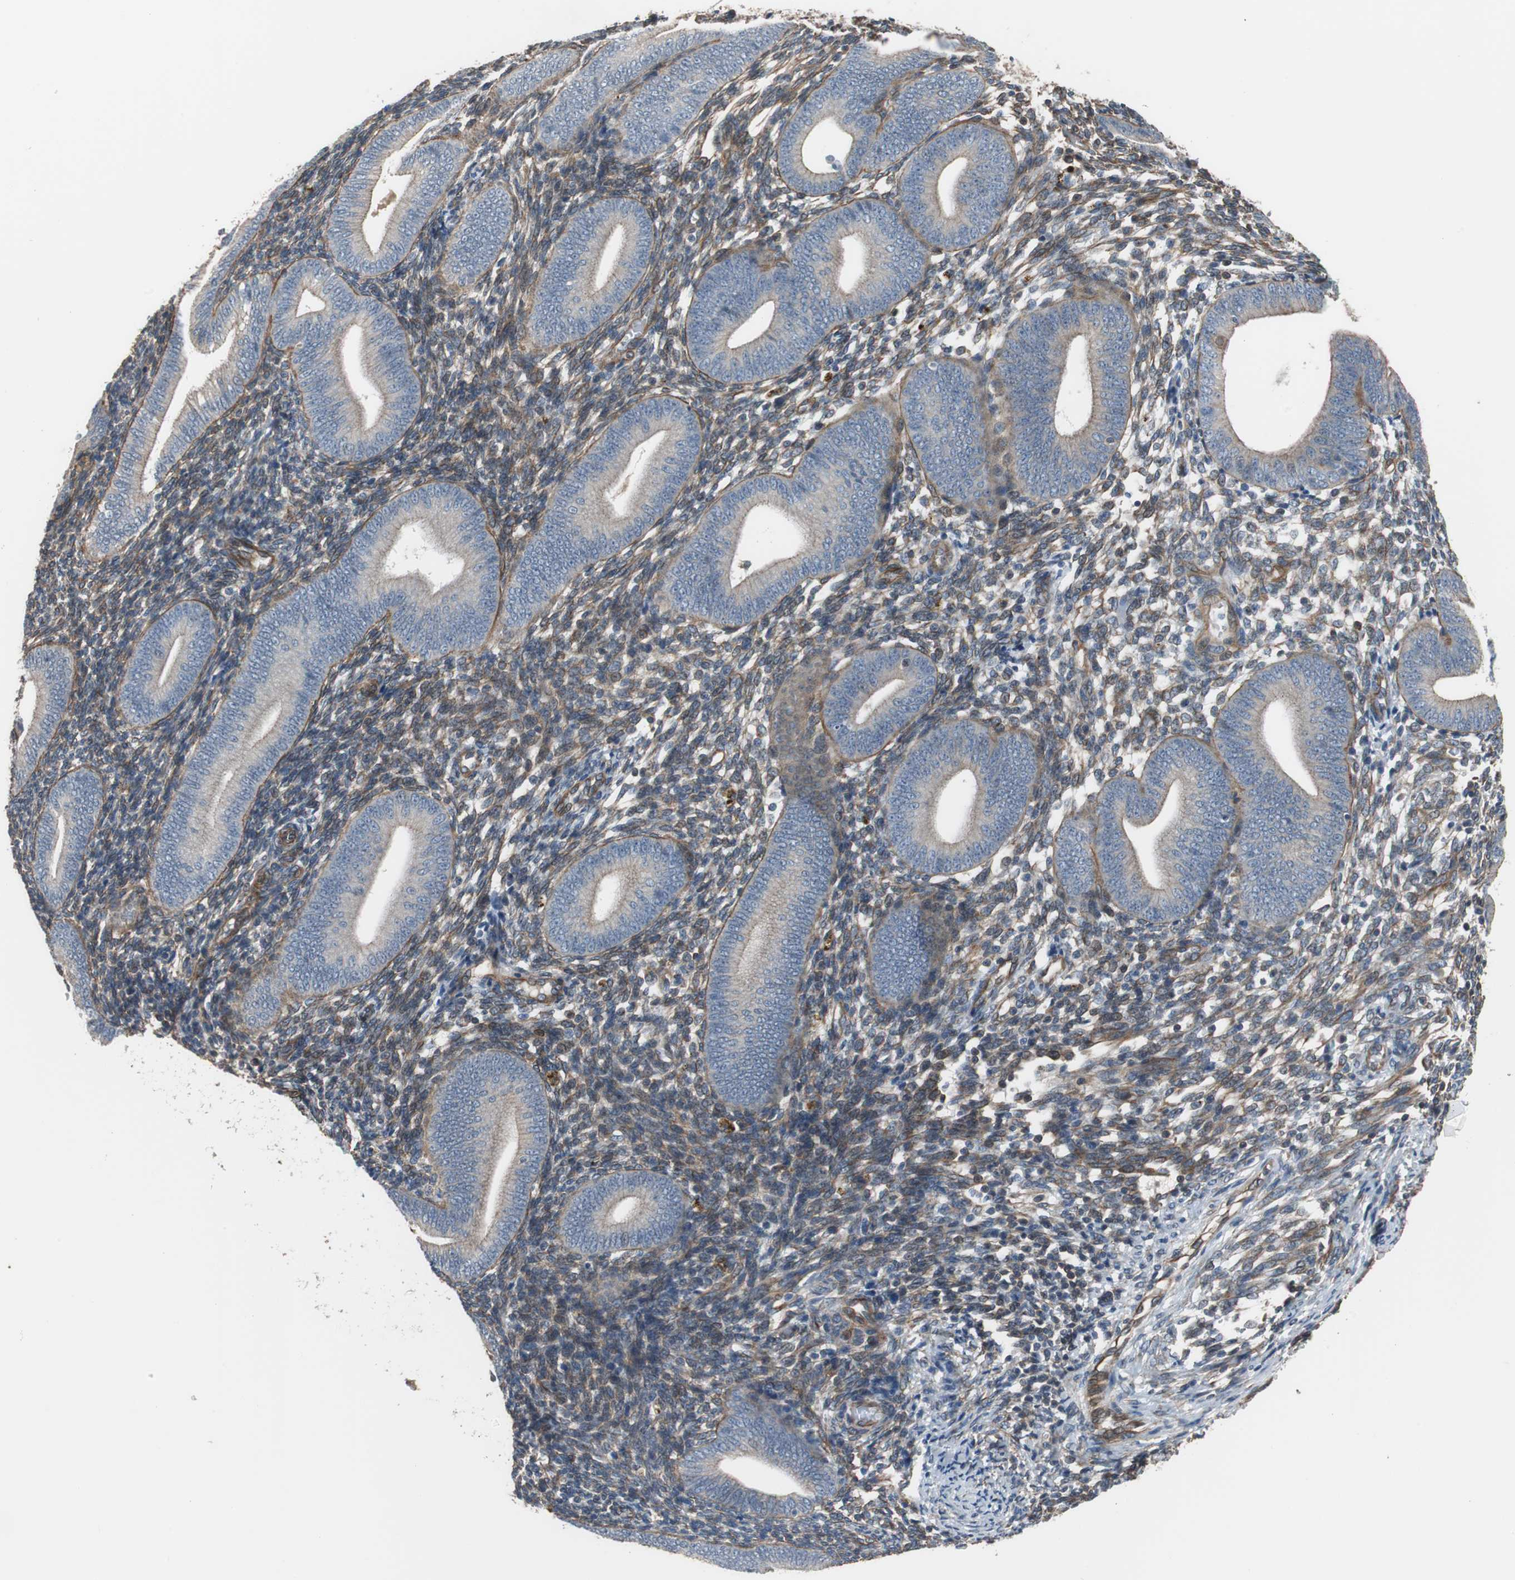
{"staining": {"intensity": "moderate", "quantity": ">75%", "location": "cytoplasmic/membranous"}, "tissue": "endometrium", "cell_type": "Cells in endometrial stroma", "image_type": "normal", "snomed": [{"axis": "morphology", "description": "Normal tissue, NOS"}, {"axis": "topography", "description": "Uterus"}, {"axis": "topography", "description": "Endometrium"}], "caption": "Endometrium was stained to show a protein in brown. There is medium levels of moderate cytoplasmic/membranous staining in about >75% of cells in endometrial stroma. (DAB (3,3'-diaminobenzidine) IHC, brown staining for protein, blue staining for nuclei).", "gene": "KIF3B", "patient": {"sex": "female", "age": 33}}